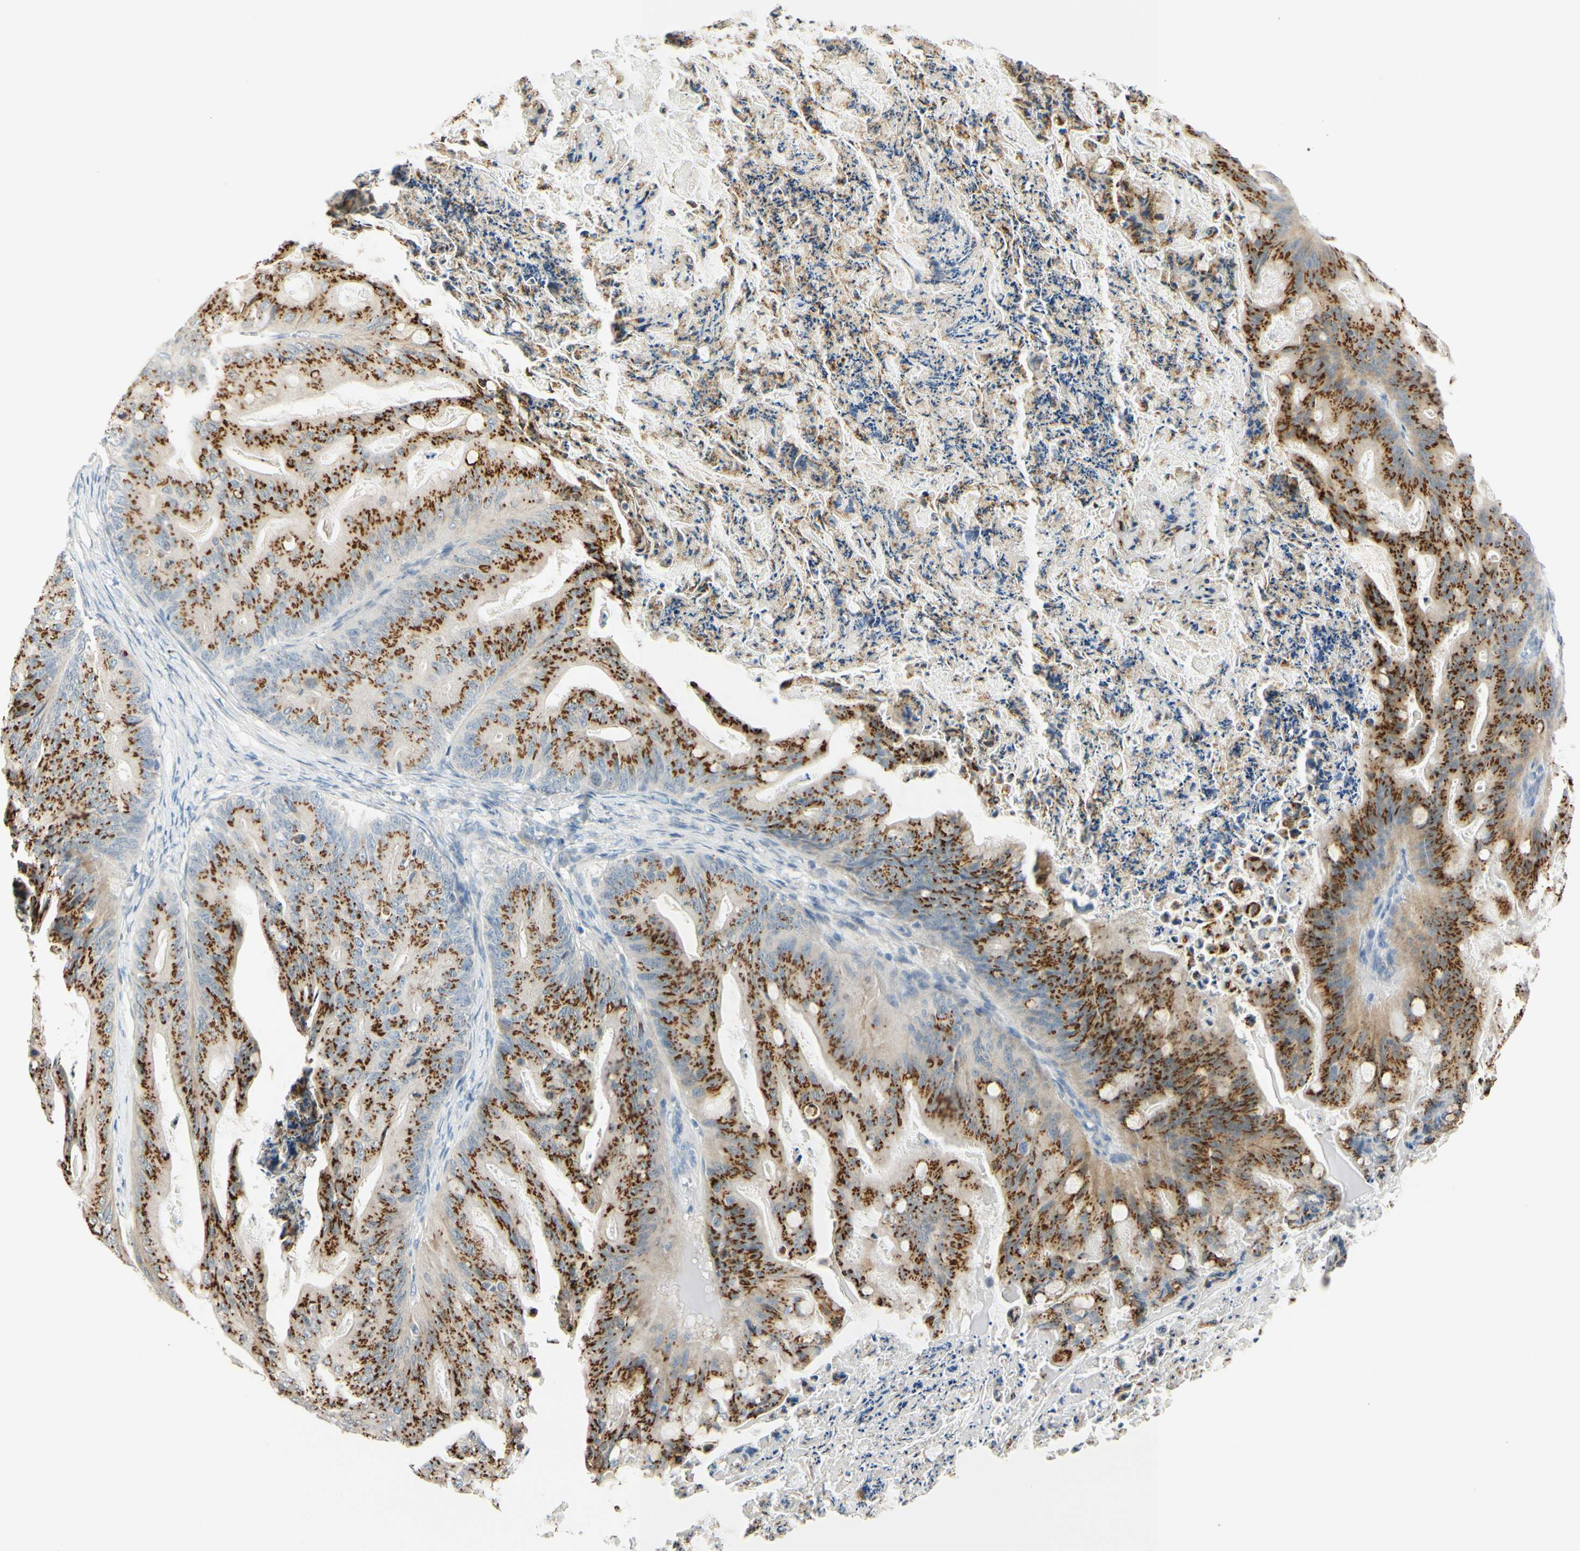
{"staining": {"intensity": "strong", "quantity": ">75%", "location": "cytoplasmic/membranous"}, "tissue": "ovarian cancer", "cell_type": "Tumor cells", "image_type": "cancer", "snomed": [{"axis": "morphology", "description": "Cystadenocarcinoma, mucinous, NOS"}, {"axis": "topography", "description": "Ovary"}], "caption": "Tumor cells exhibit high levels of strong cytoplasmic/membranous expression in approximately >75% of cells in ovarian cancer. Ihc stains the protein of interest in brown and the nuclei are stained blue.", "gene": "GALNT5", "patient": {"sex": "female", "age": 36}}